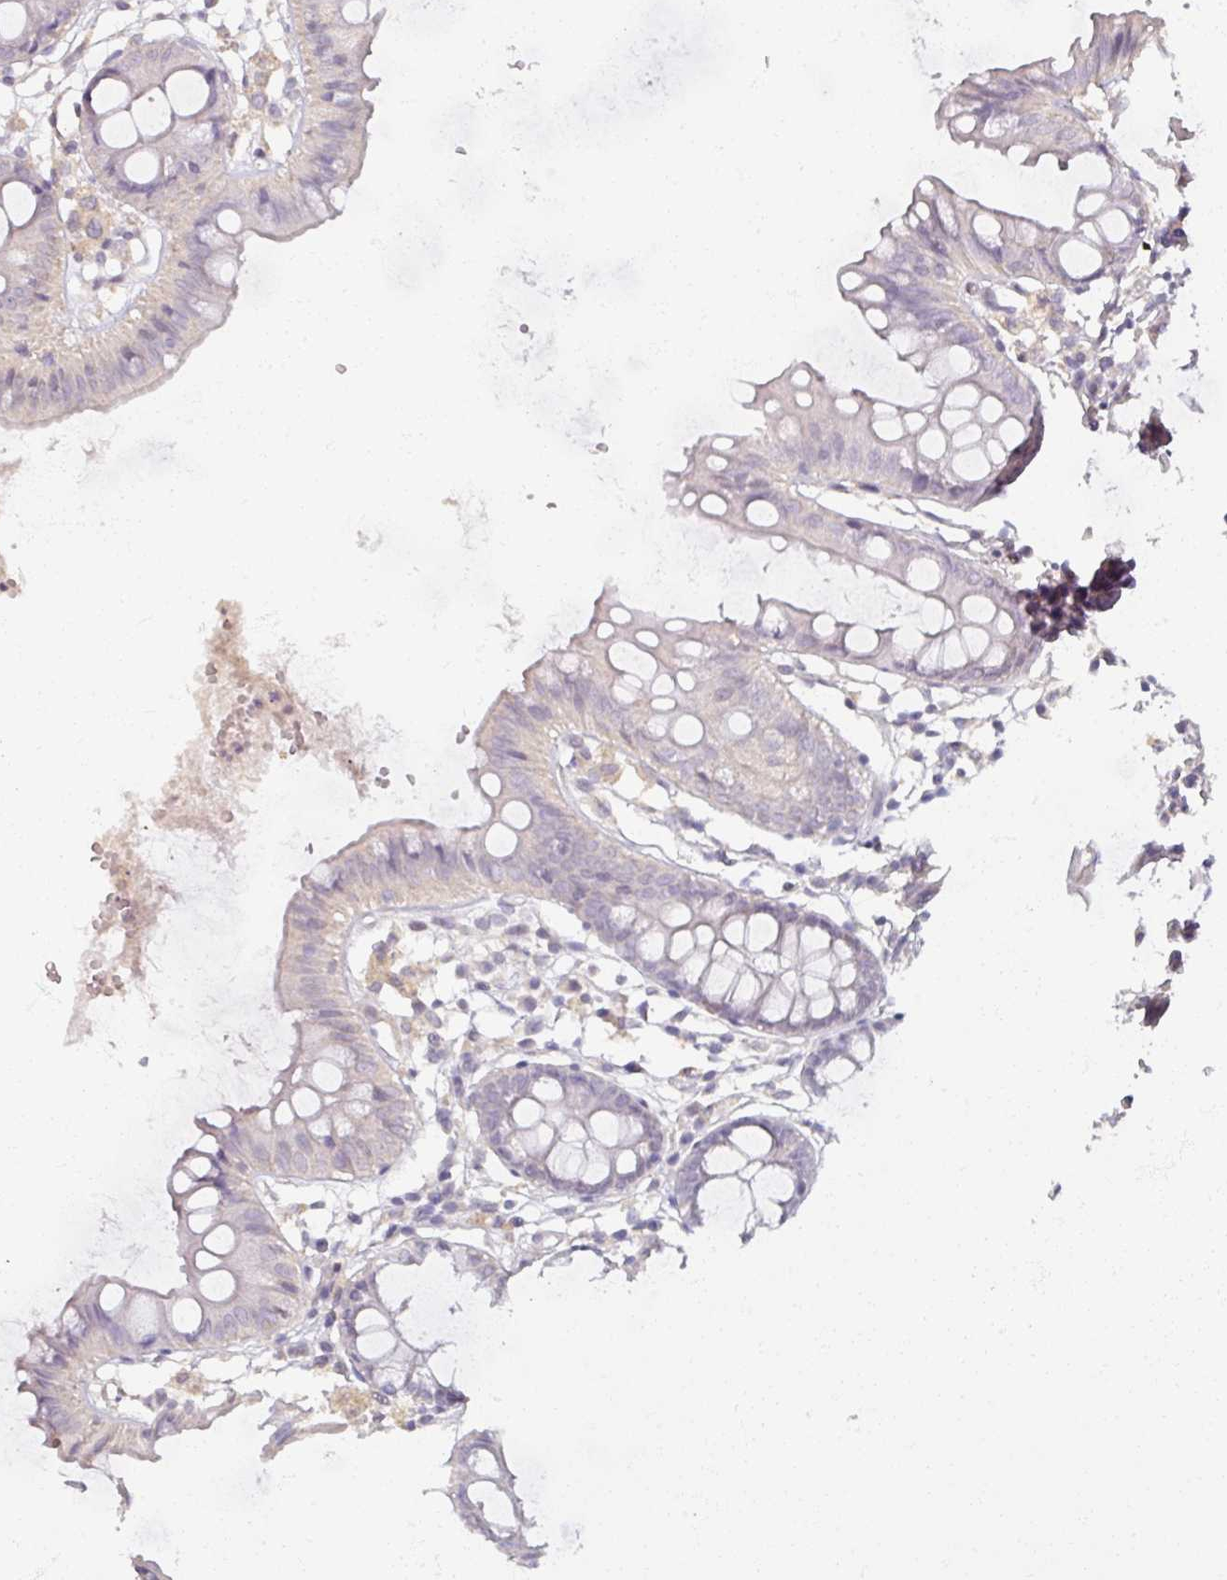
{"staining": {"intensity": "negative", "quantity": "none", "location": "none"}, "tissue": "colon", "cell_type": "Endothelial cells", "image_type": "normal", "snomed": [{"axis": "morphology", "description": "Normal tissue, NOS"}, {"axis": "topography", "description": "Colon"}], "caption": "An immunohistochemistry image of normal colon is shown. There is no staining in endothelial cells of colon.", "gene": "SOX11", "patient": {"sex": "female", "age": 84}}